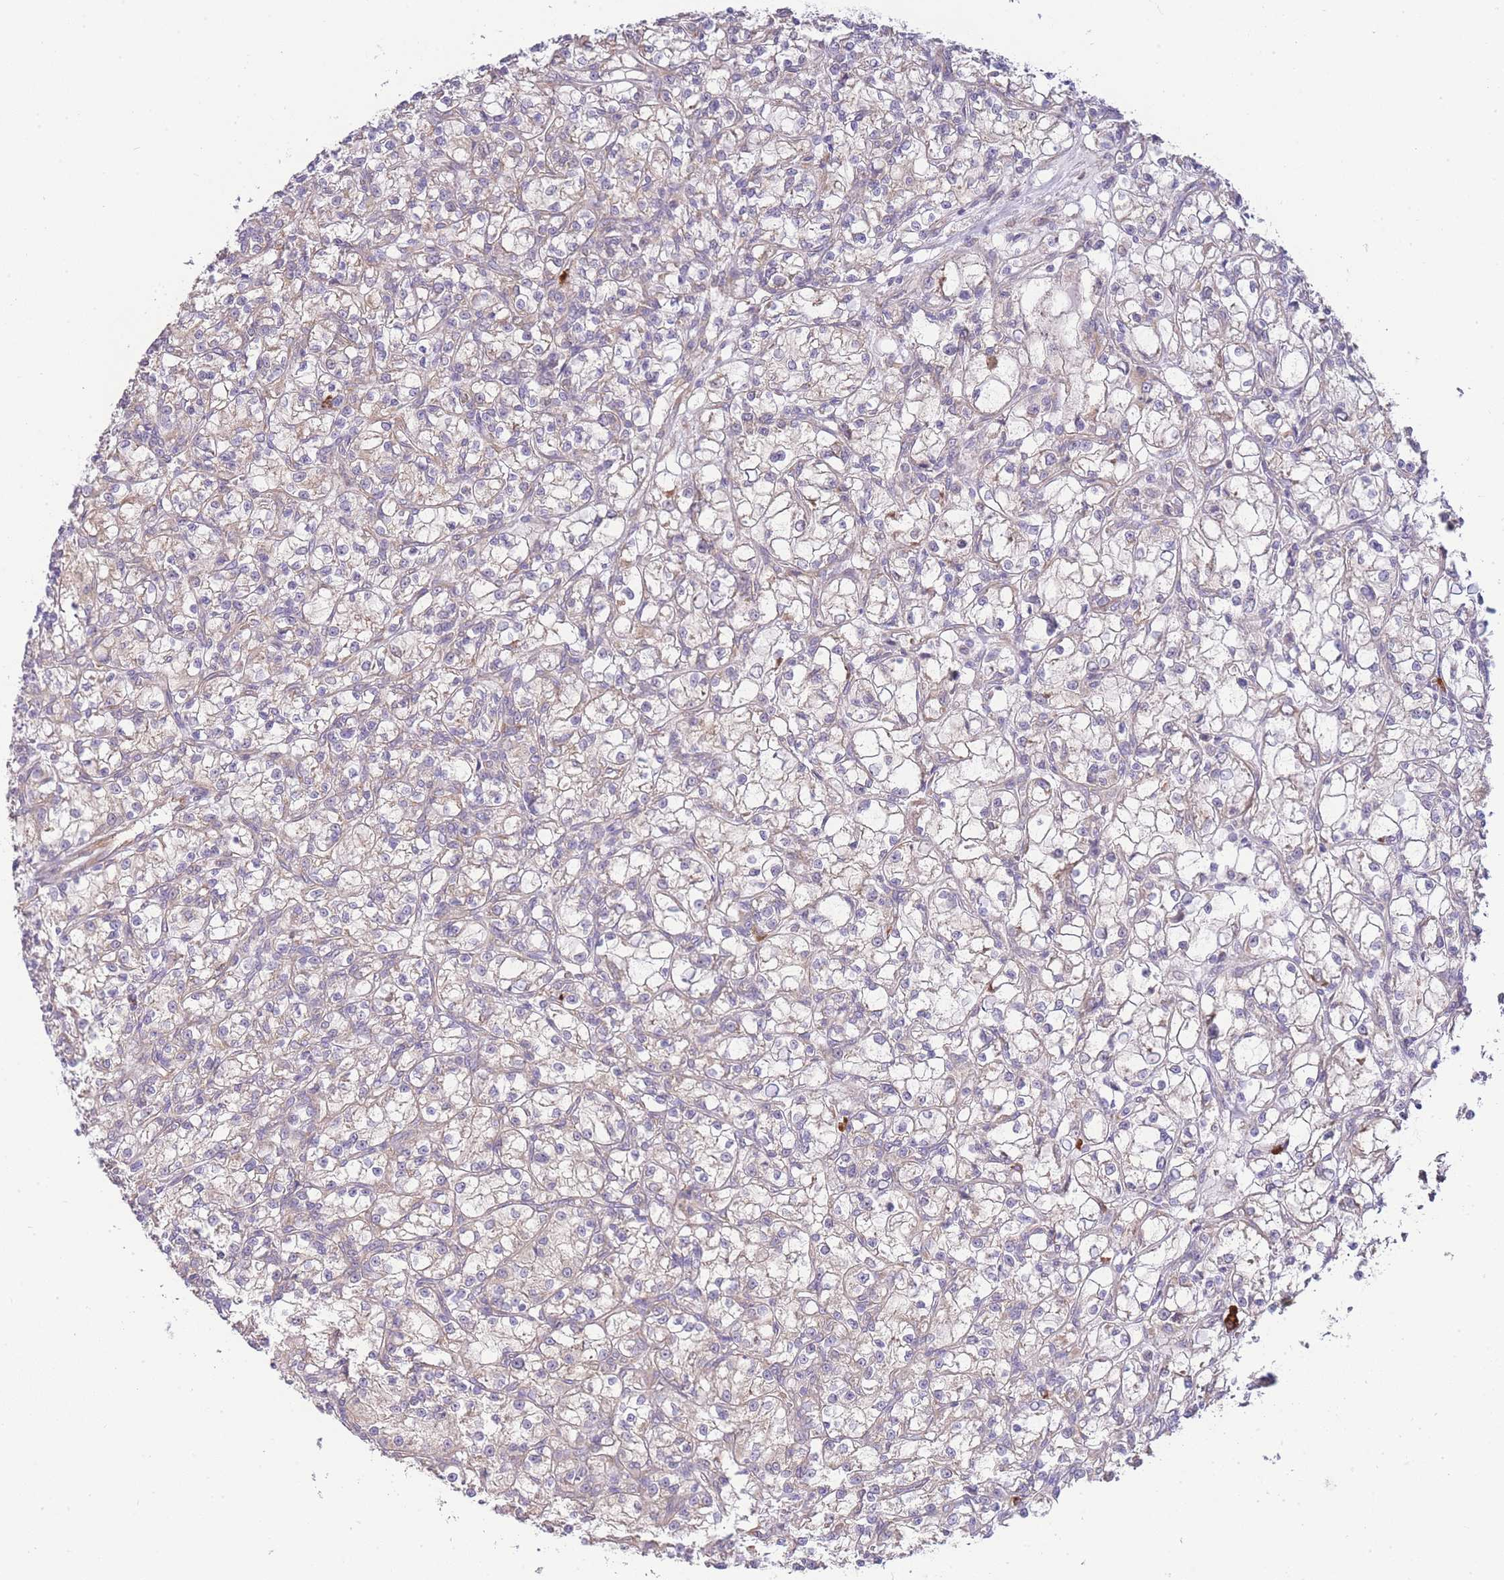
{"staining": {"intensity": "negative", "quantity": "none", "location": "none"}, "tissue": "renal cancer", "cell_type": "Tumor cells", "image_type": "cancer", "snomed": [{"axis": "morphology", "description": "Adenocarcinoma, NOS"}, {"axis": "topography", "description": "Kidney"}], "caption": "Immunohistochemical staining of adenocarcinoma (renal) shows no significant staining in tumor cells. The staining is performed using DAB (3,3'-diaminobenzidine) brown chromogen with nuclei counter-stained in using hematoxylin.", "gene": "BEX1", "patient": {"sex": "female", "age": 59}}